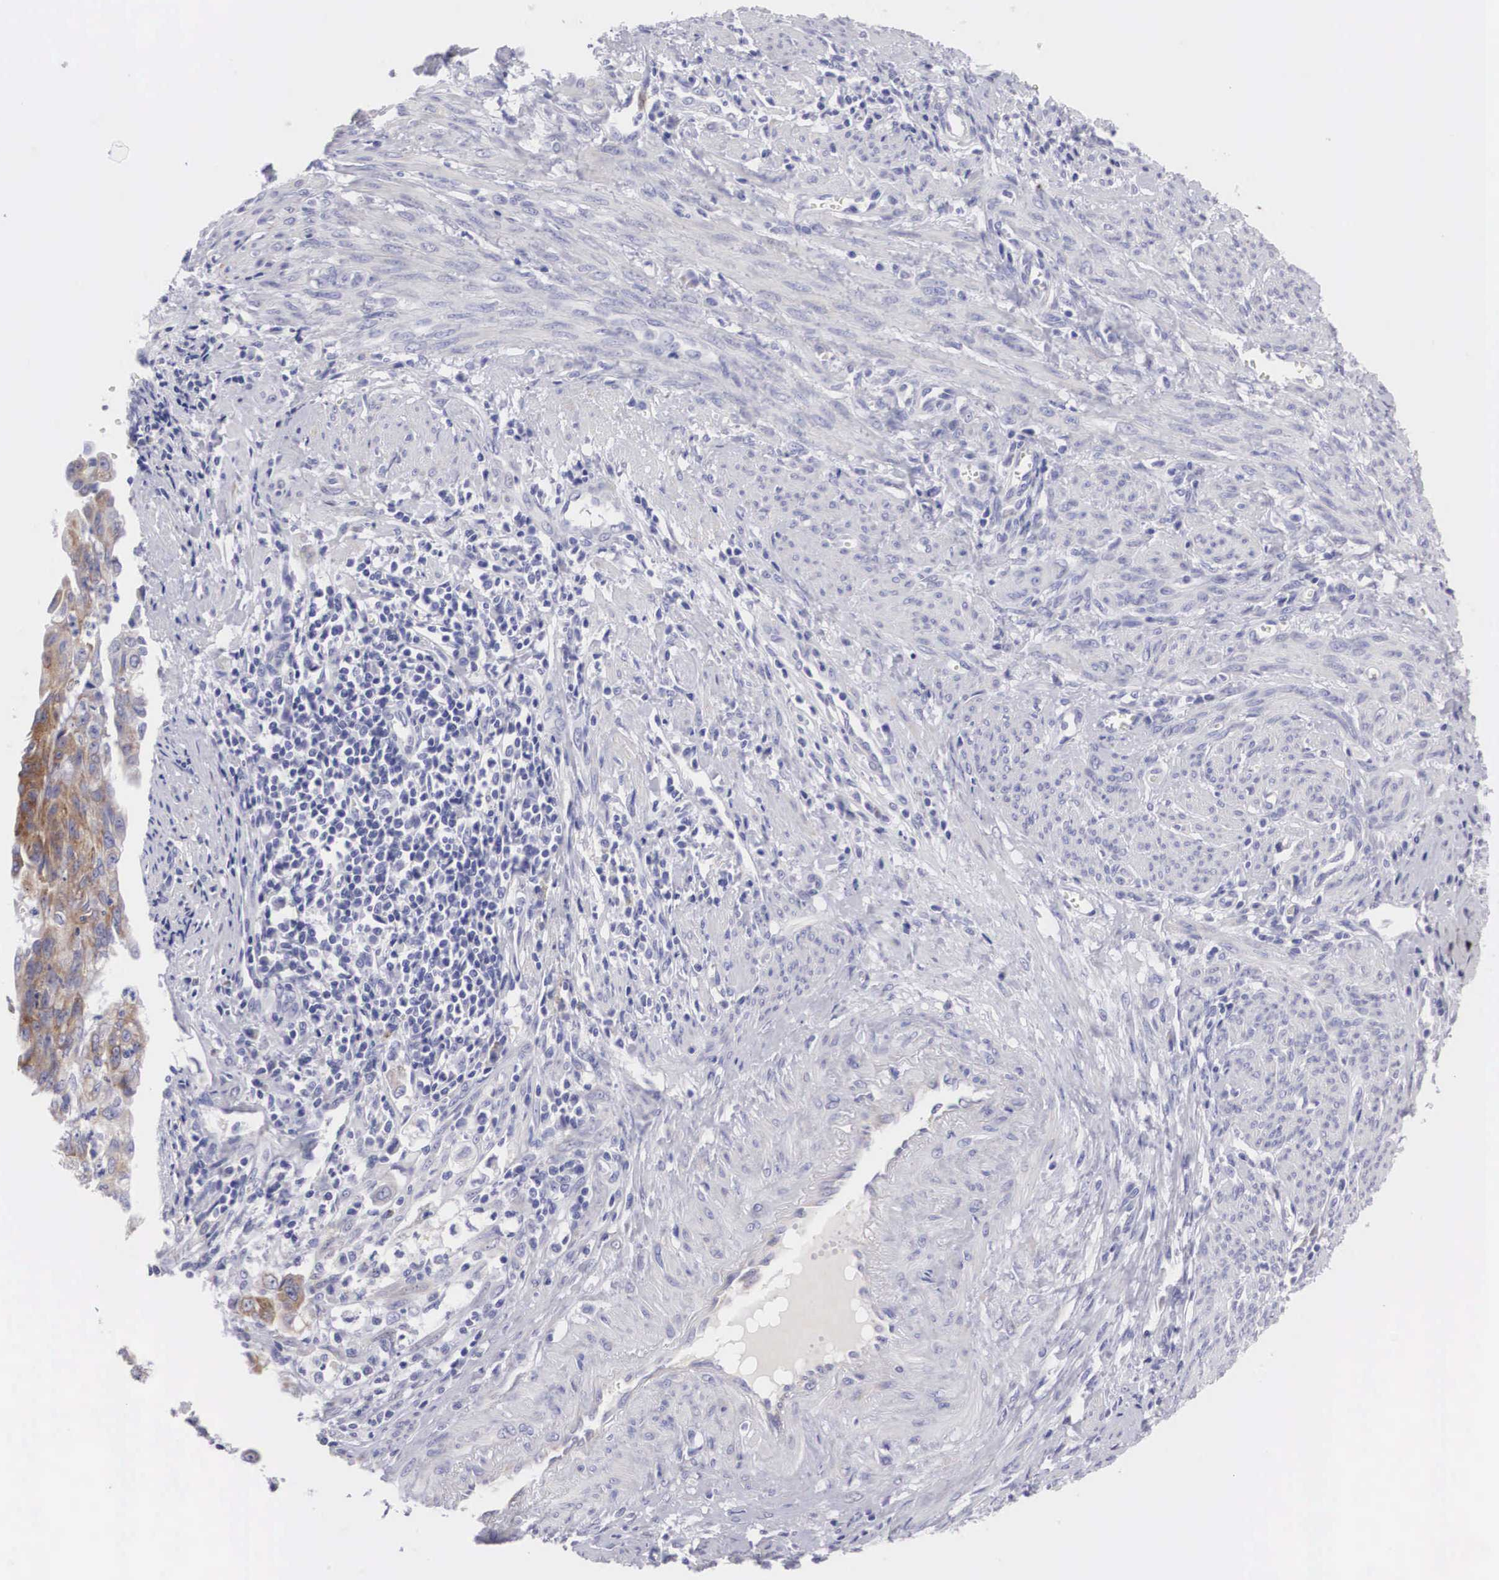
{"staining": {"intensity": "weak", "quantity": "25%-75%", "location": "cytoplasmic/membranous"}, "tissue": "endometrial cancer", "cell_type": "Tumor cells", "image_type": "cancer", "snomed": [{"axis": "morphology", "description": "Adenocarcinoma, NOS"}, {"axis": "topography", "description": "Endometrium"}], "caption": "Tumor cells show weak cytoplasmic/membranous expression in about 25%-75% of cells in adenocarcinoma (endometrial).", "gene": "ARMCX3", "patient": {"sex": "female", "age": 75}}